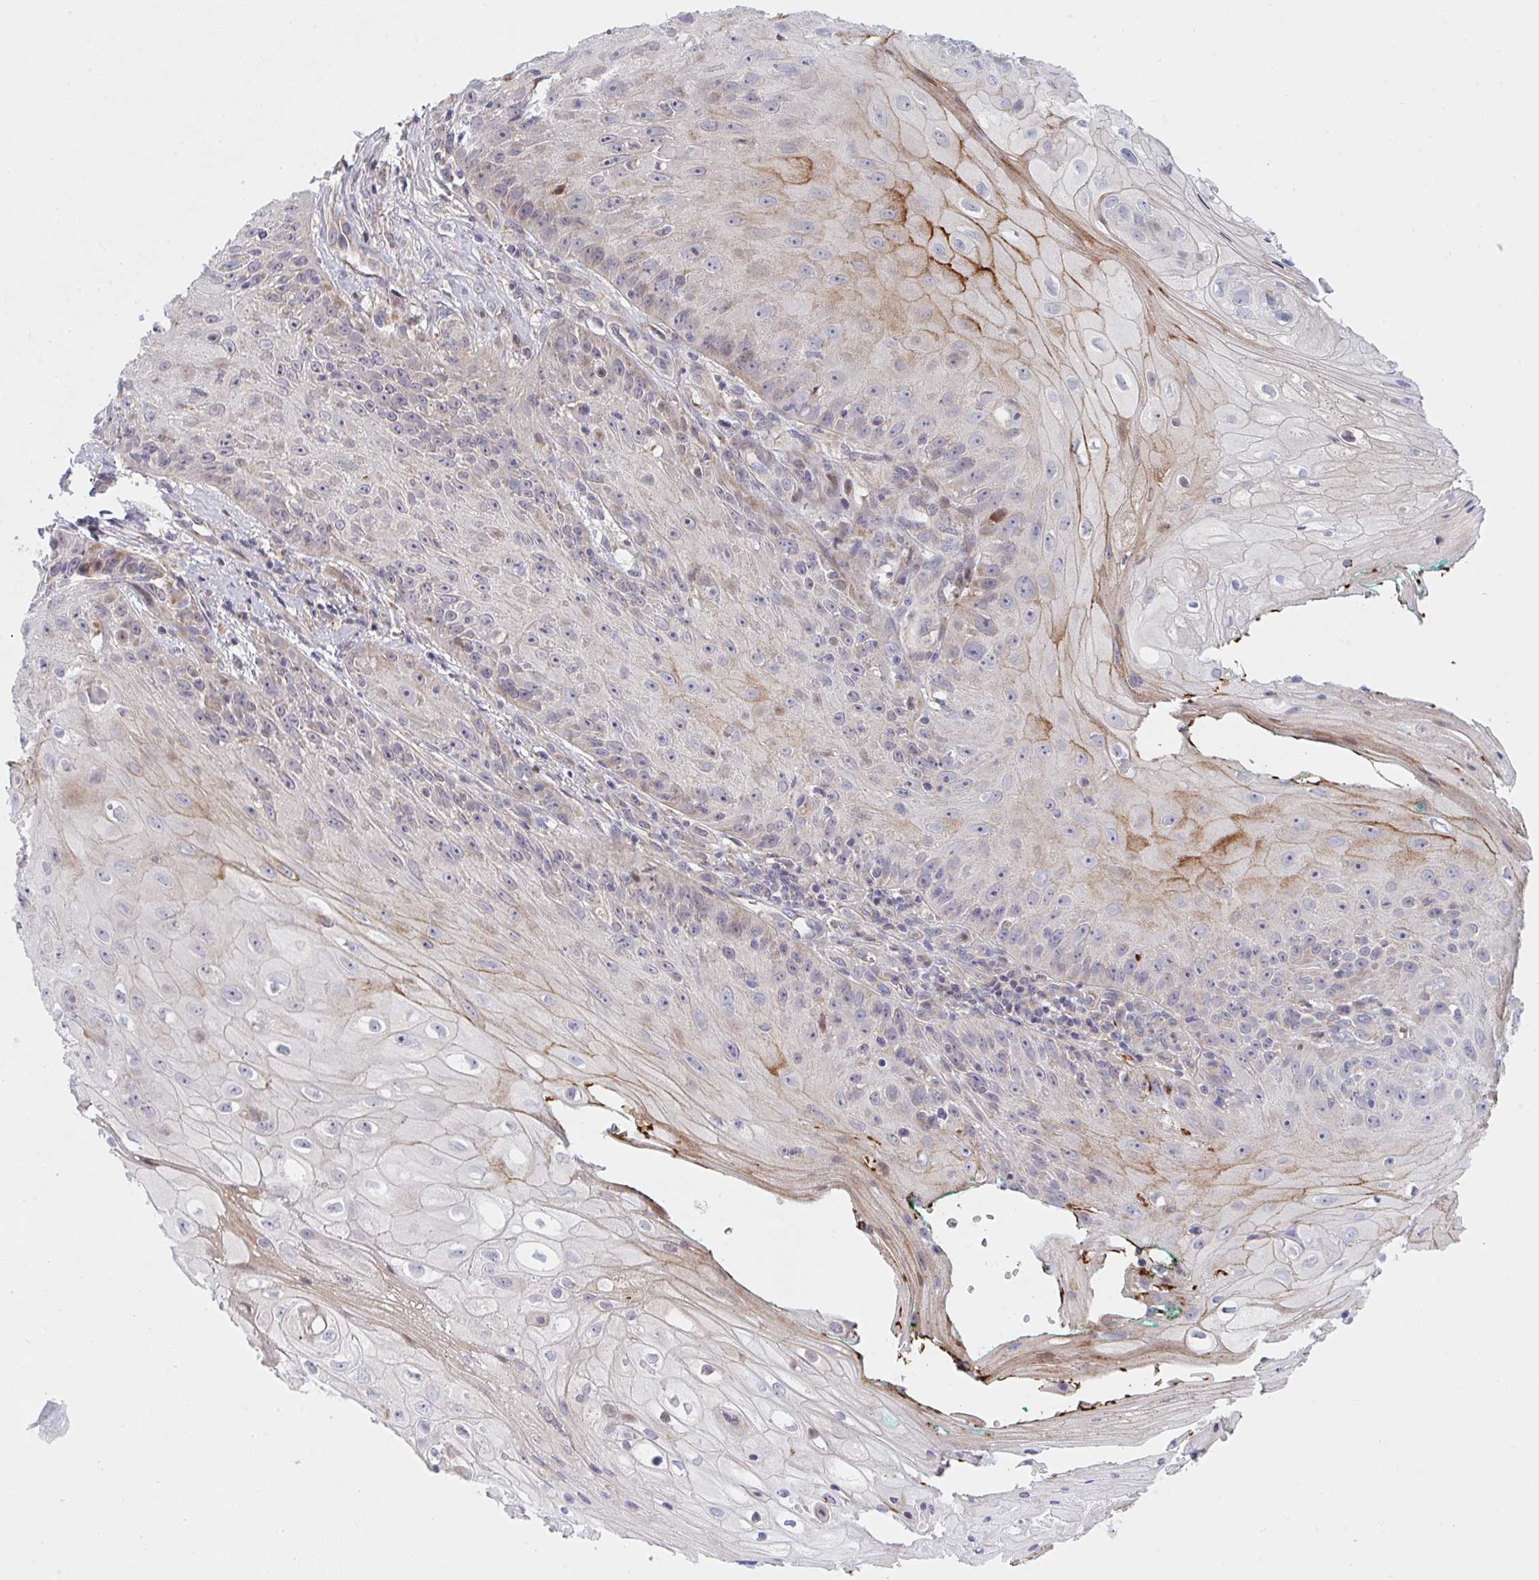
{"staining": {"intensity": "moderate", "quantity": "<25%", "location": "cytoplasmic/membranous"}, "tissue": "skin cancer", "cell_type": "Tumor cells", "image_type": "cancer", "snomed": [{"axis": "morphology", "description": "Squamous cell carcinoma, NOS"}, {"axis": "topography", "description": "Skin"}, {"axis": "topography", "description": "Vulva"}], "caption": "This photomicrograph demonstrates immunohistochemistry (IHC) staining of human squamous cell carcinoma (skin), with low moderate cytoplasmic/membranous positivity in approximately <25% of tumor cells.", "gene": "TNFSF4", "patient": {"sex": "female", "age": 76}}